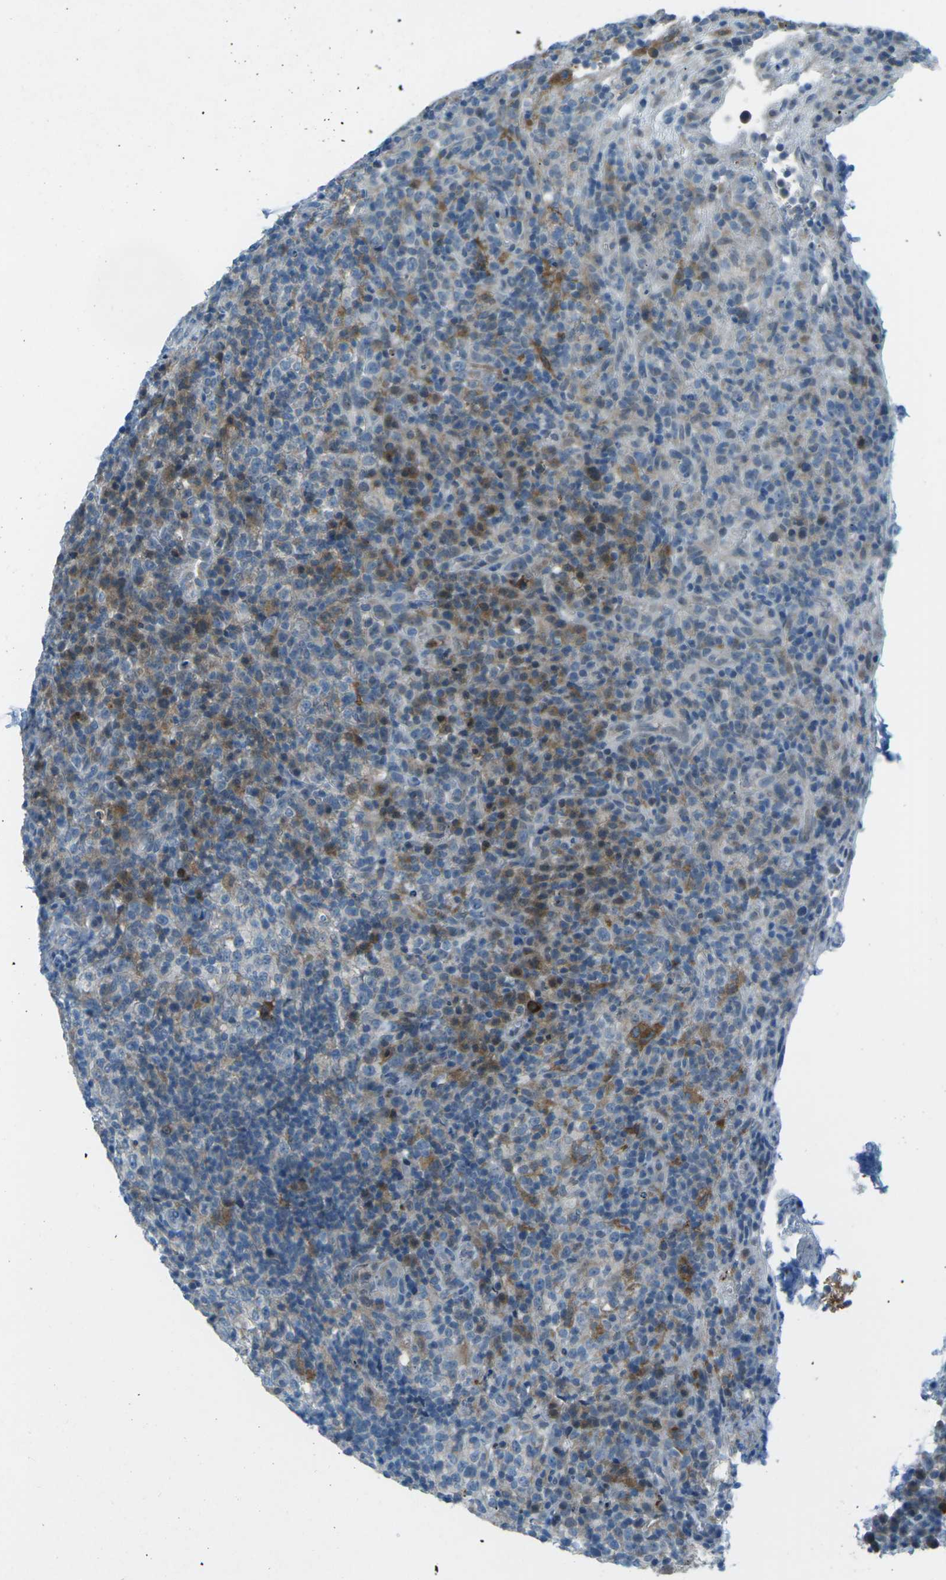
{"staining": {"intensity": "moderate", "quantity": "25%-75%", "location": "cytoplasmic/membranous"}, "tissue": "lymphoma", "cell_type": "Tumor cells", "image_type": "cancer", "snomed": [{"axis": "morphology", "description": "Malignant lymphoma, non-Hodgkin's type, High grade"}, {"axis": "topography", "description": "Lymph node"}], "caption": "Immunohistochemistry (DAB (3,3'-diaminobenzidine)) staining of lymphoma displays moderate cytoplasmic/membranous protein staining in approximately 25%-75% of tumor cells. (IHC, brightfield microscopy, high magnification).", "gene": "PRKCA", "patient": {"sex": "female", "age": 76}}